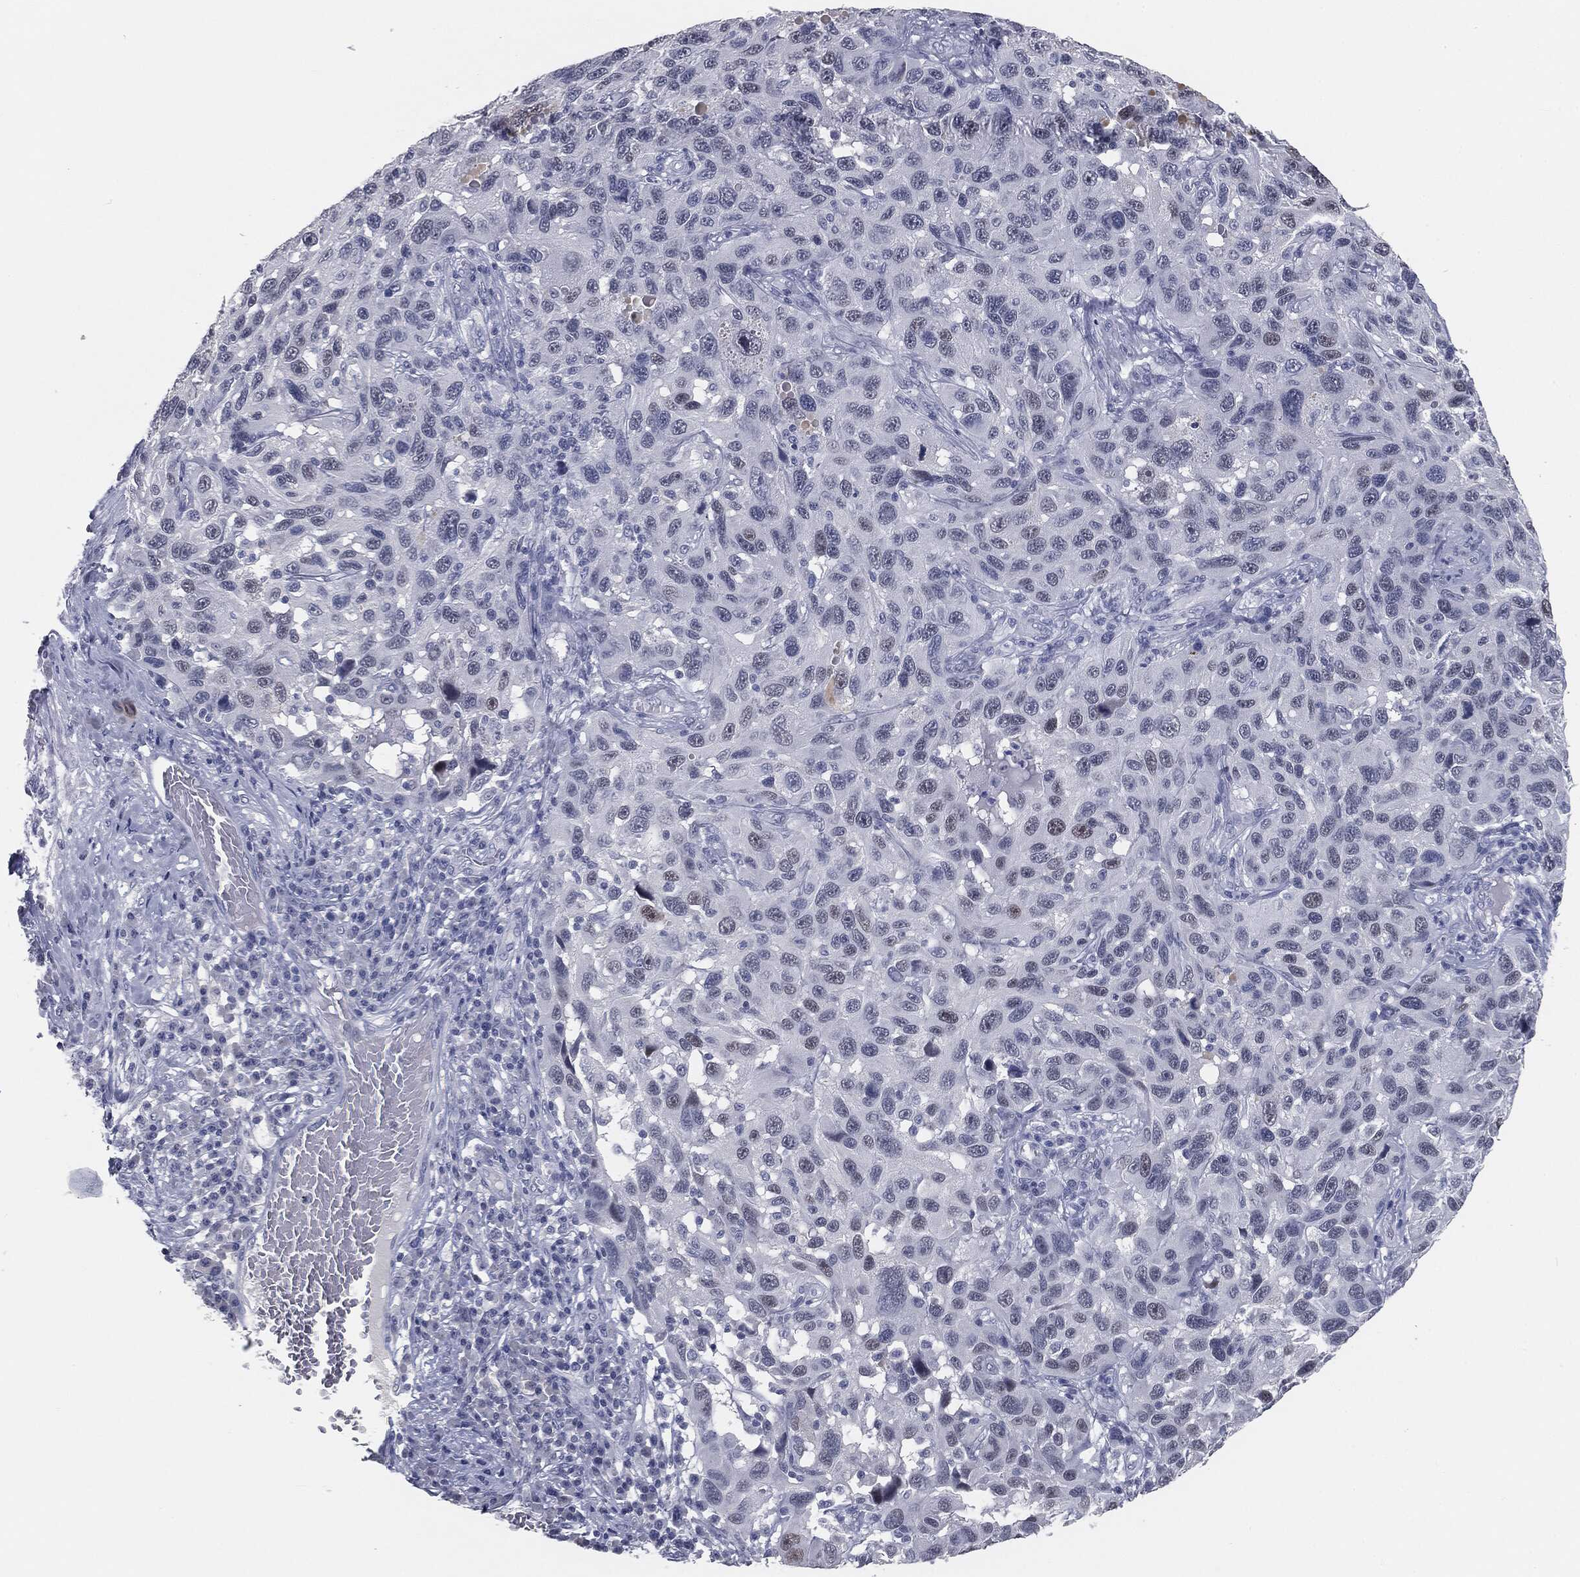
{"staining": {"intensity": "negative", "quantity": "none", "location": "none"}, "tissue": "melanoma", "cell_type": "Tumor cells", "image_type": "cancer", "snomed": [{"axis": "morphology", "description": "Malignant melanoma, NOS"}, {"axis": "topography", "description": "Skin"}], "caption": "IHC micrograph of human malignant melanoma stained for a protein (brown), which displays no expression in tumor cells.", "gene": "PRAME", "patient": {"sex": "male", "age": 53}}